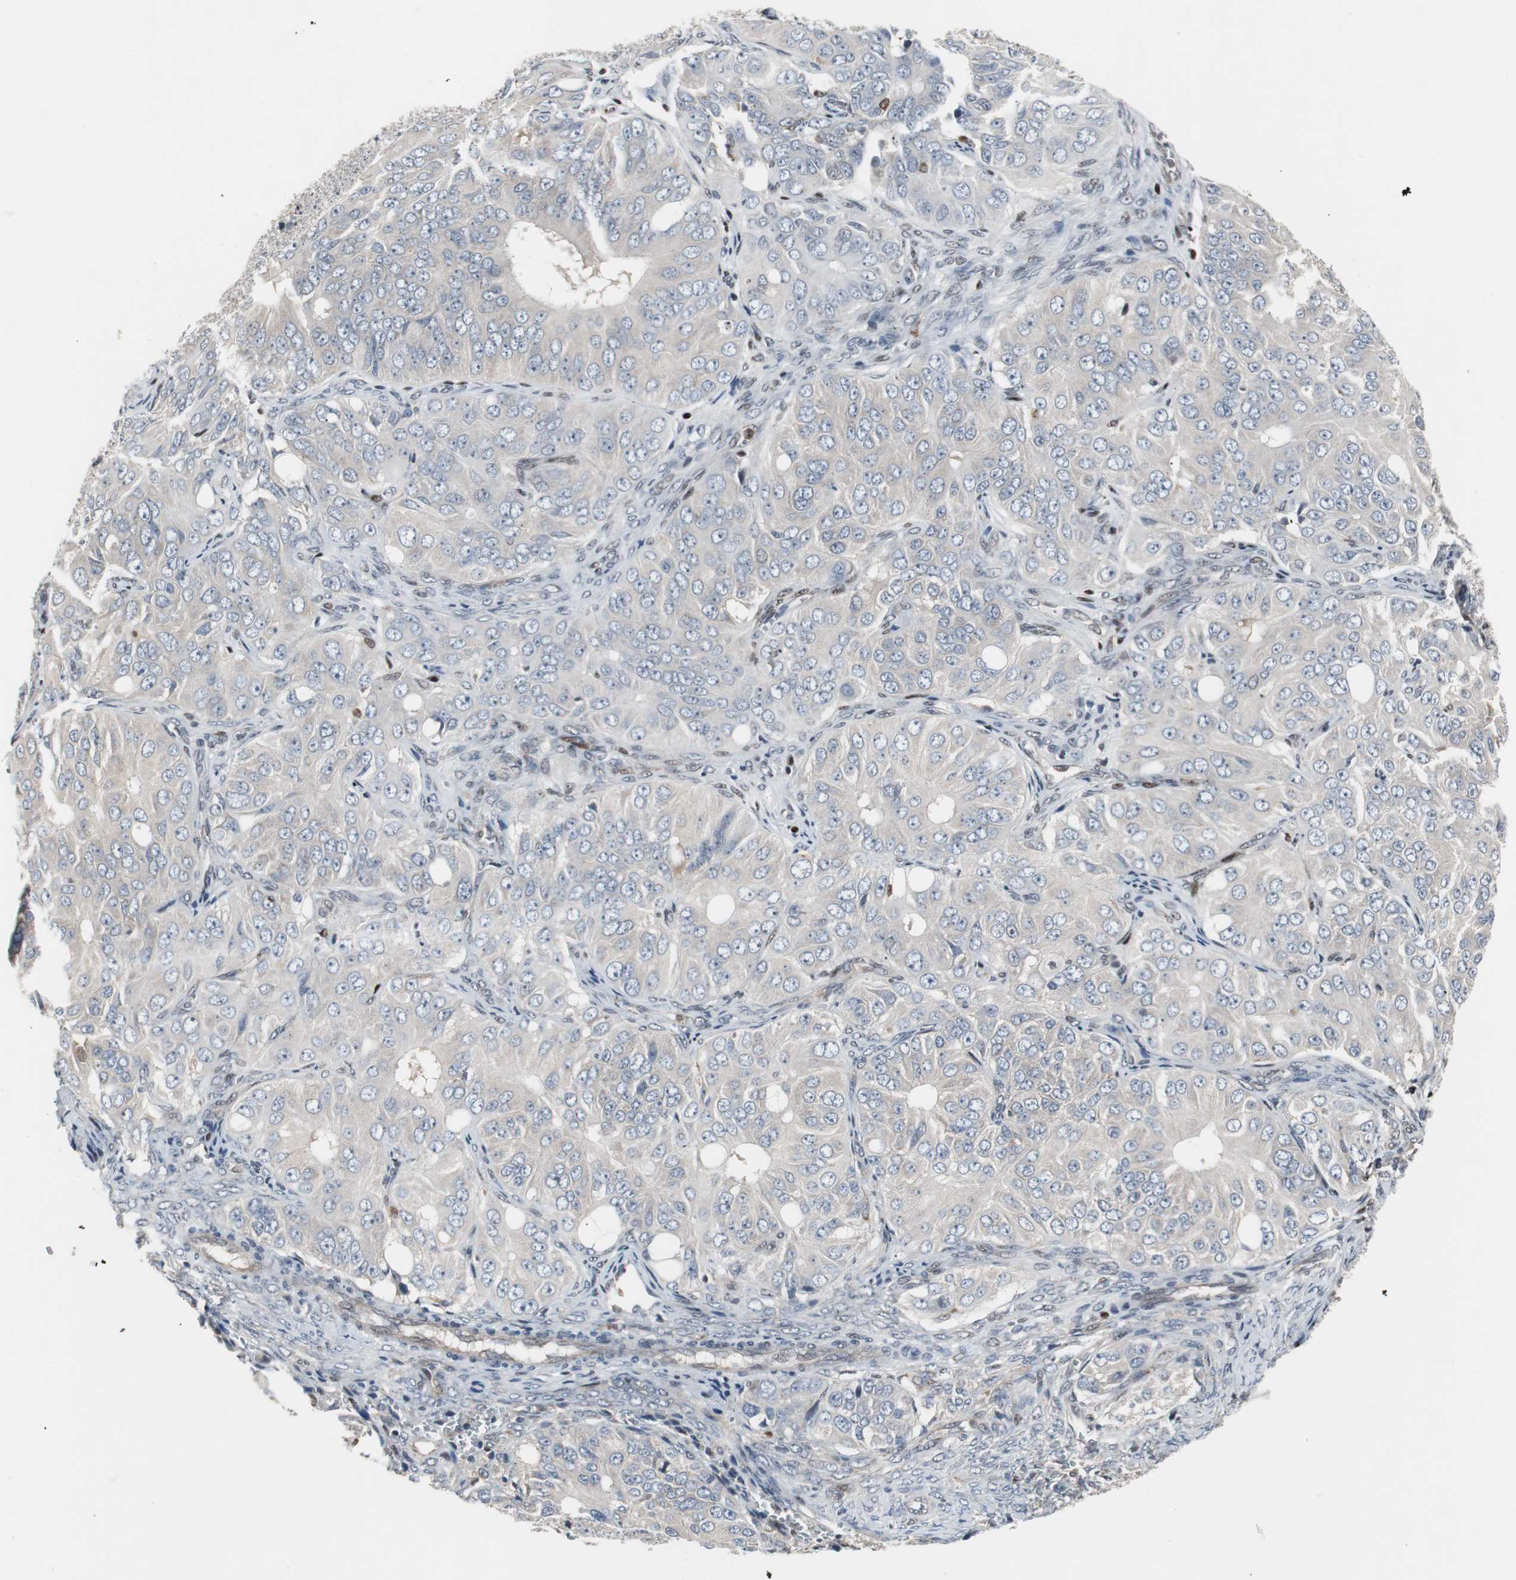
{"staining": {"intensity": "negative", "quantity": "none", "location": "none"}, "tissue": "ovarian cancer", "cell_type": "Tumor cells", "image_type": "cancer", "snomed": [{"axis": "morphology", "description": "Carcinoma, endometroid"}, {"axis": "topography", "description": "Ovary"}], "caption": "Tumor cells show no significant protein expression in ovarian endometroid carcinoma.", "gene": "GRK2", "patient": {"sex": "female", "age": 51}}